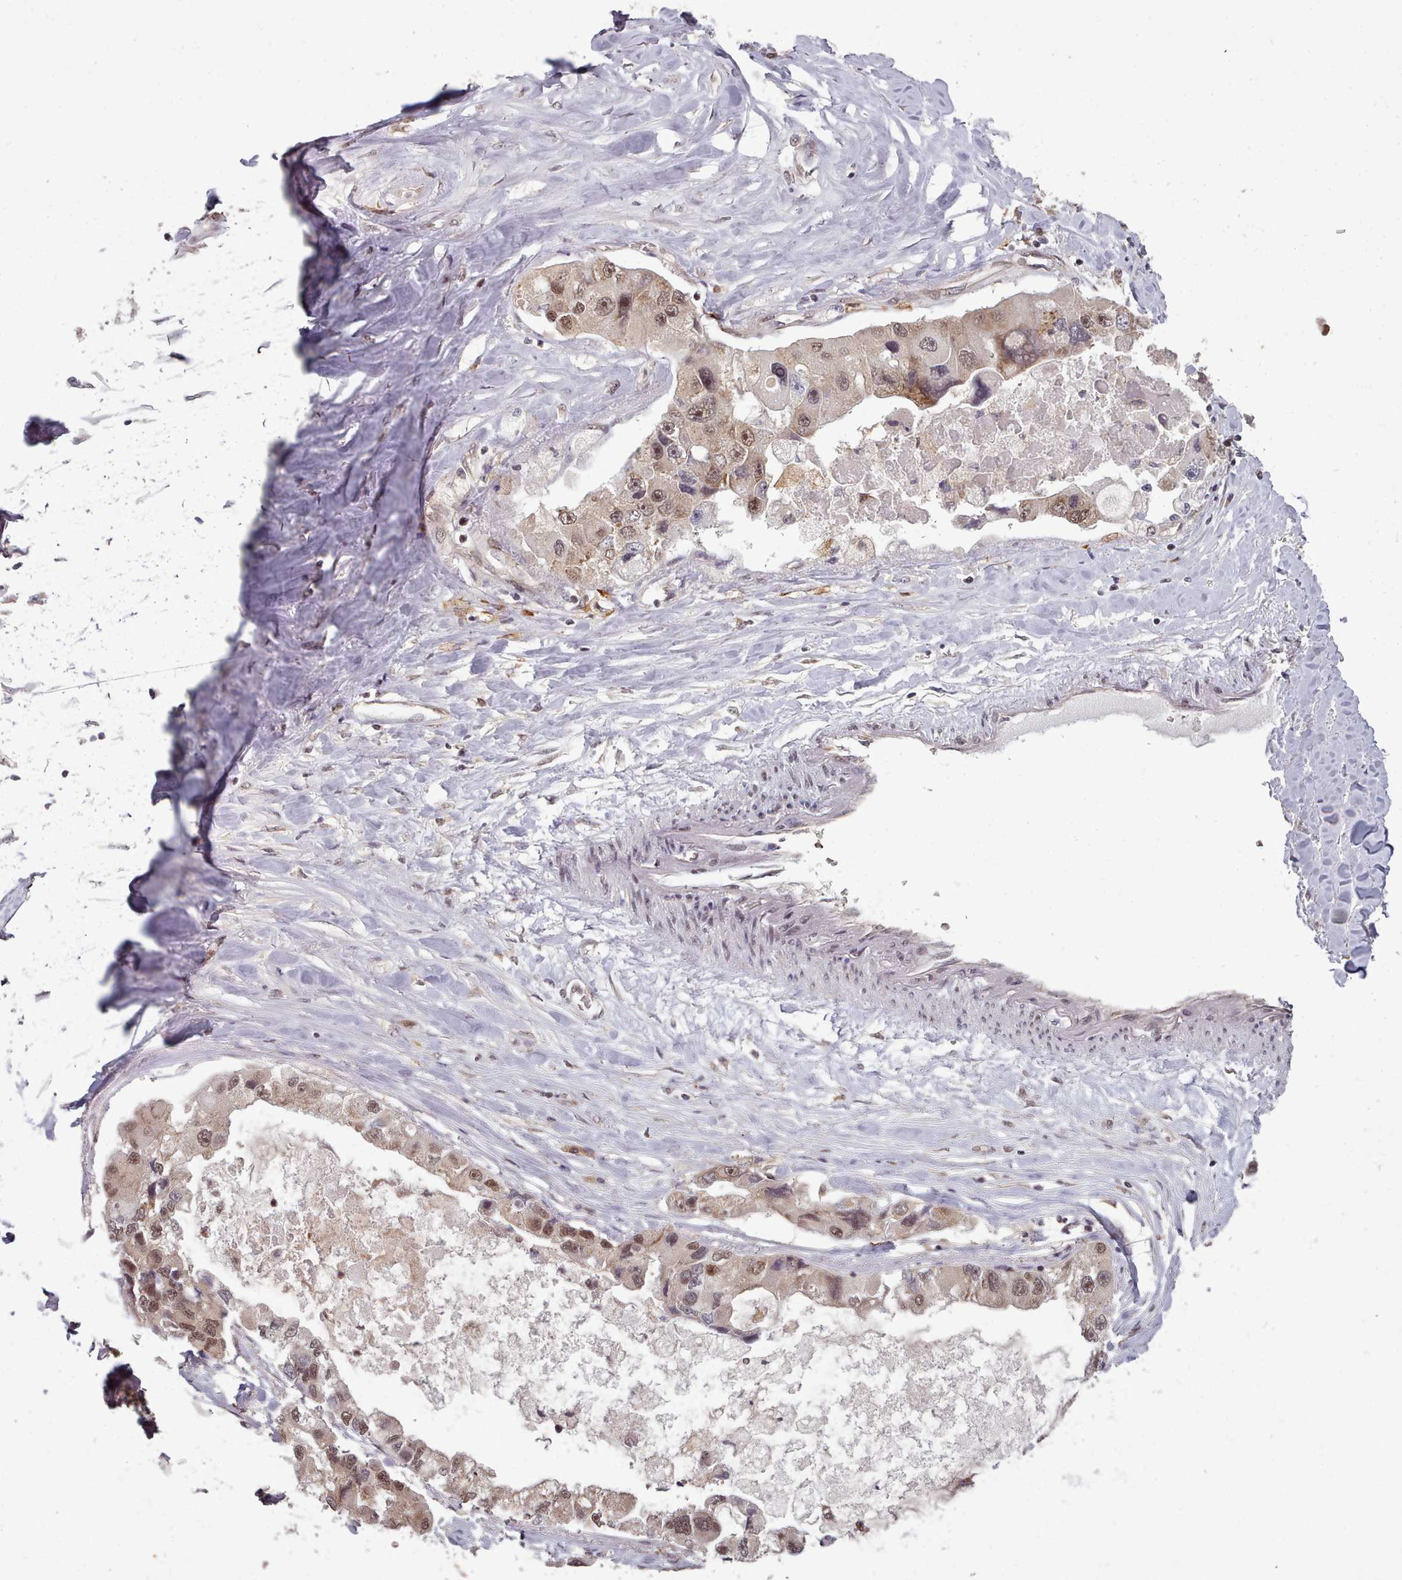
{"staining": {"intensity": "moderate", "quantity": ">75%", "location": "nuclear"}, "tissue": "lung cancer", "cell_type": "Tumor cells", "image_type": "cancer", "snomed": [{"axis": "morphology", "description": "Adenocarcinoma, NOS"}, {"axis": "topography", "description": "Lung"}], "caption": "High-power microscopy captured an immunohistochemistry (IHC) histopathology image of adenocarcinoma (lung), revealing moderate nuclear expression in about >75% of tumor cells.", "gene": "DHX8", "patient": {"sex": "female", "age": 54}}